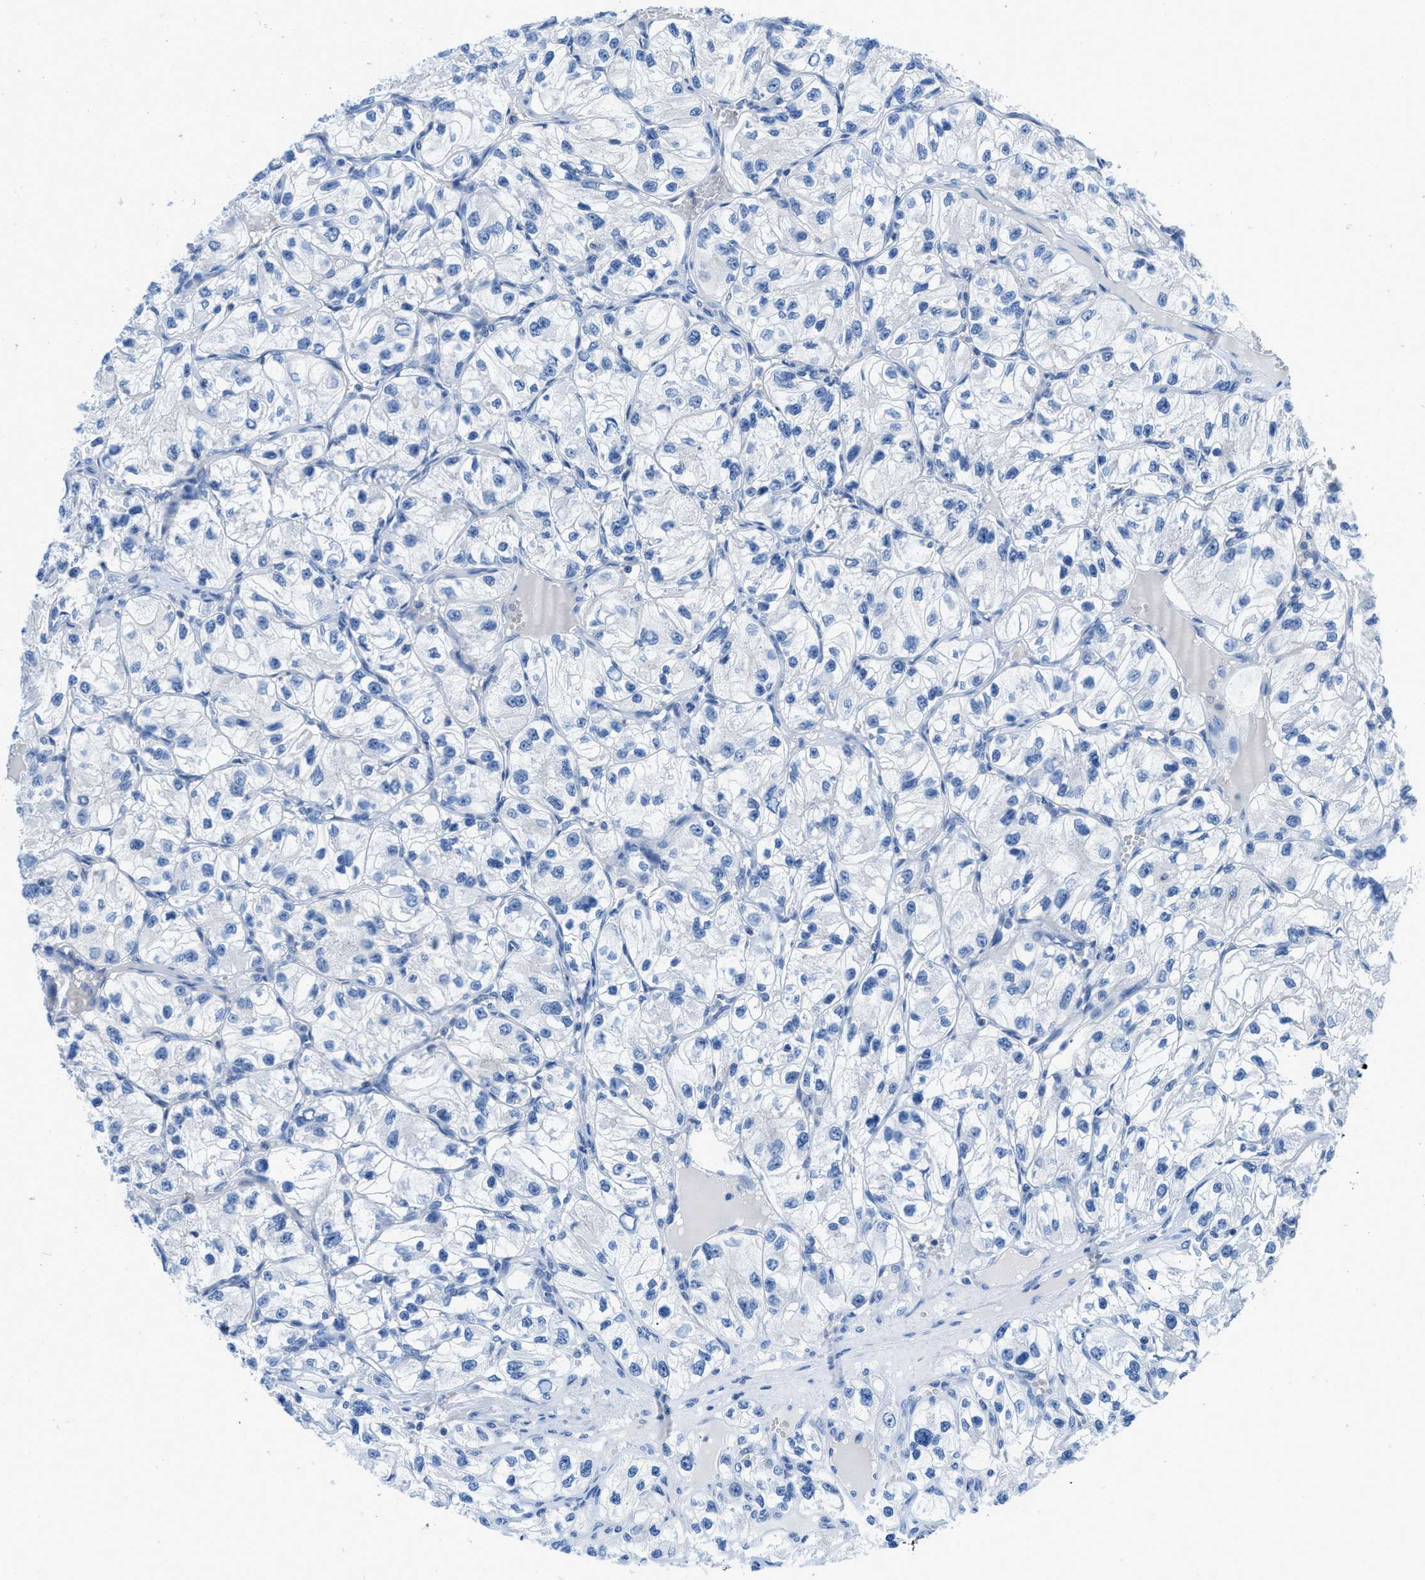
{"staining": {"intensity": "negative", "quantity": "none", "location": "none"}, "tissue": "renal cancer", "cell_type": "Tumor cells", "image_type": "cancer", "snomed": [{"axis": "morphology", "description": "Adenocarcinoma, NOS"}, {"axis": "topography", "description": "Kidney"}], "caption": "Adenocarcinoma (renal) stained for a protein using immunohistochemistry exhibits no positivity tumor cells.", "gene": "FAM151A", "patient": {"sex": "female", "age": 57}}